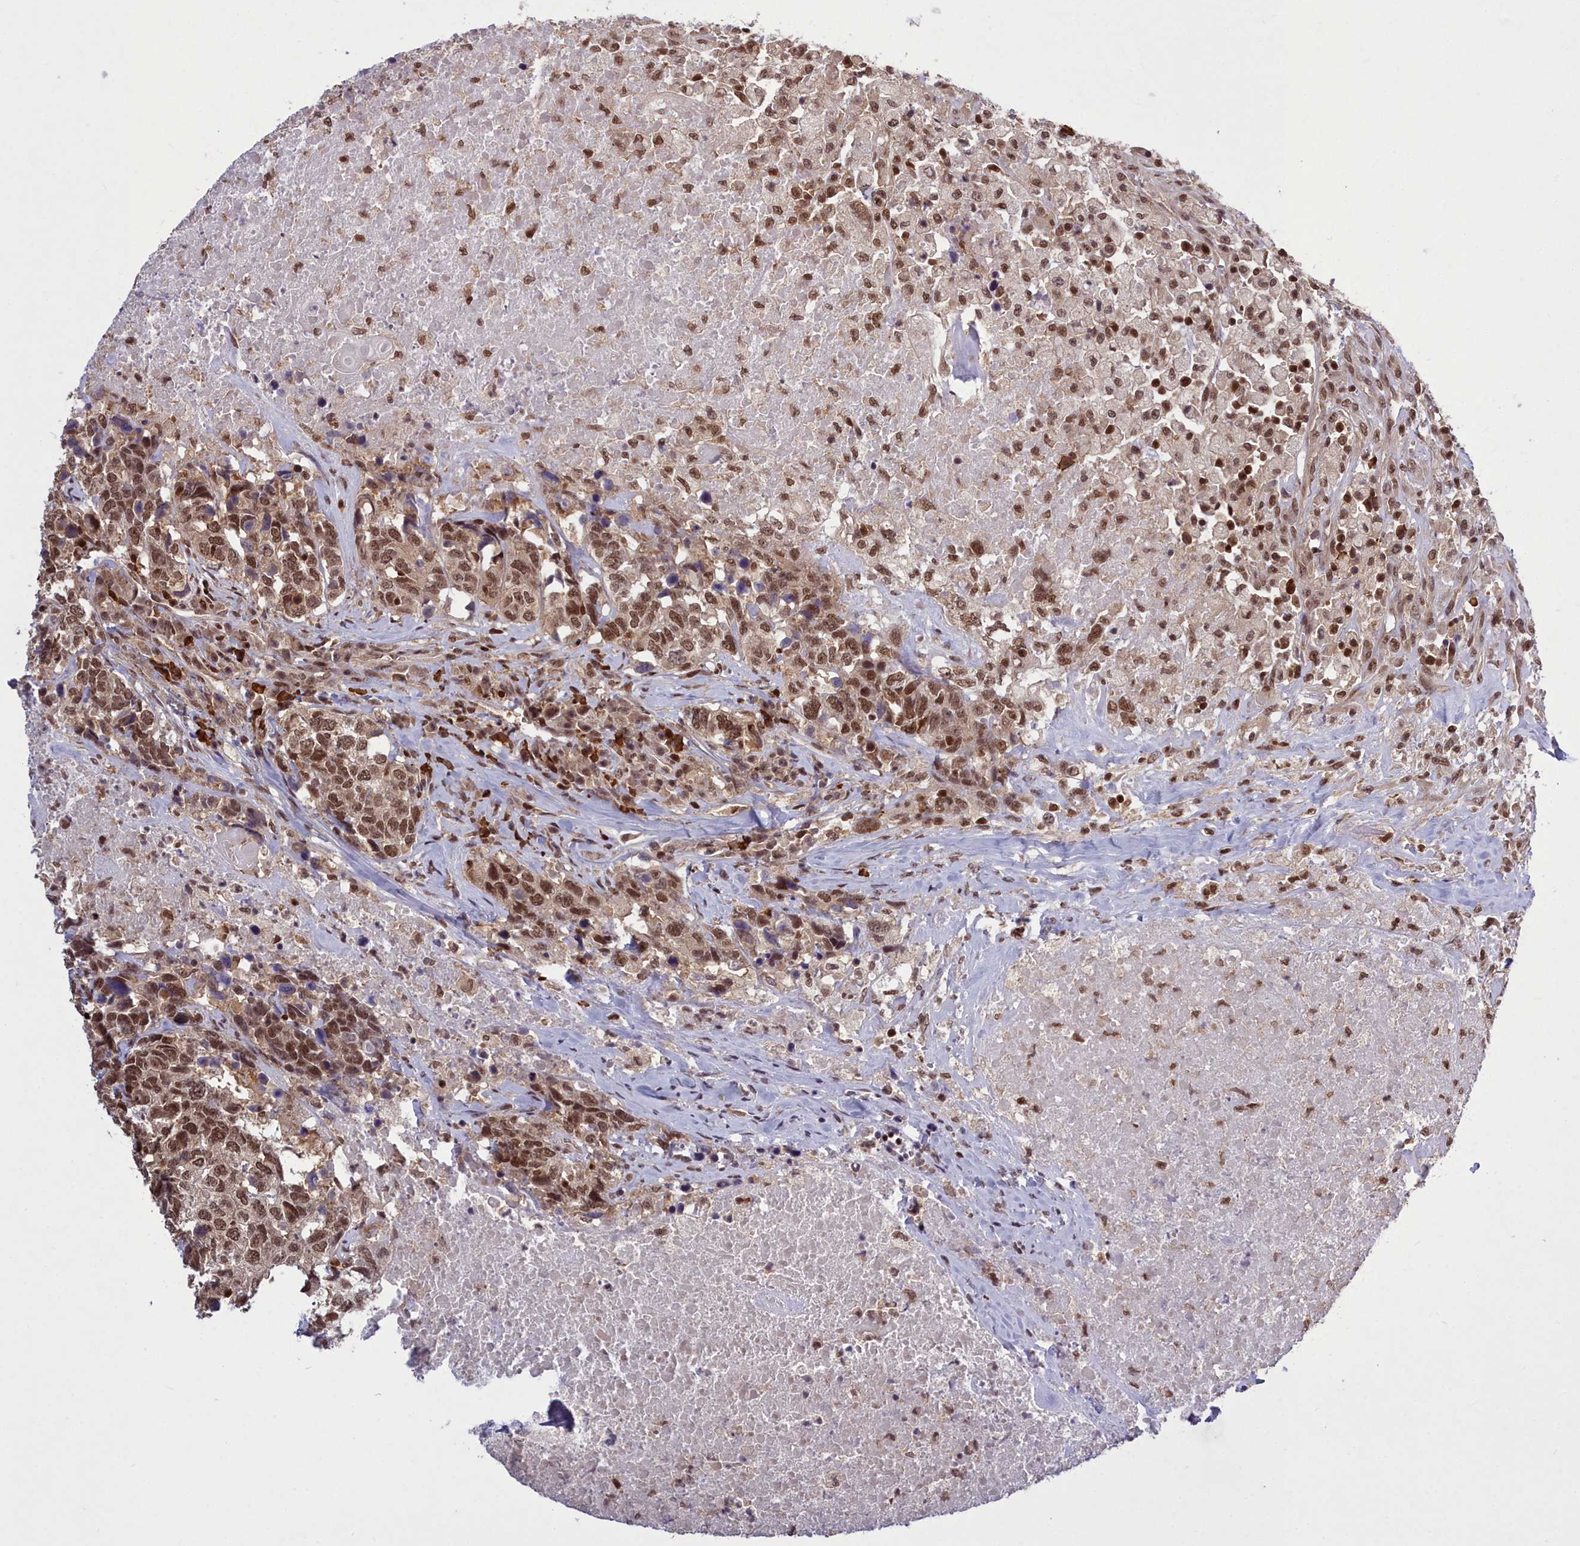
{"staining": {"intensity": "moderate", "quantity": ">75%", "location": "nuclear"}, "tissue": "head and neck cancer", "cell_type": "Tumor cells", "image_type": "cancer", "snomed": [{"axis": "morphology", "description": "Squamous cell carcinoma, NOS"}, {"axis": "topography", "description": "Head-Neck"}], "caption": "The micrograph shows staining of head and neck squamous cell carcinoma, revealing moderate nuclear protein positivity (brown color) within tumor cells. (DAB (3,3'-diaminobenzidine) IHC with brightfield microscopy, high magnification).", "gene": "GMEB1", "patient": {"sex": "male", "age": 66}}